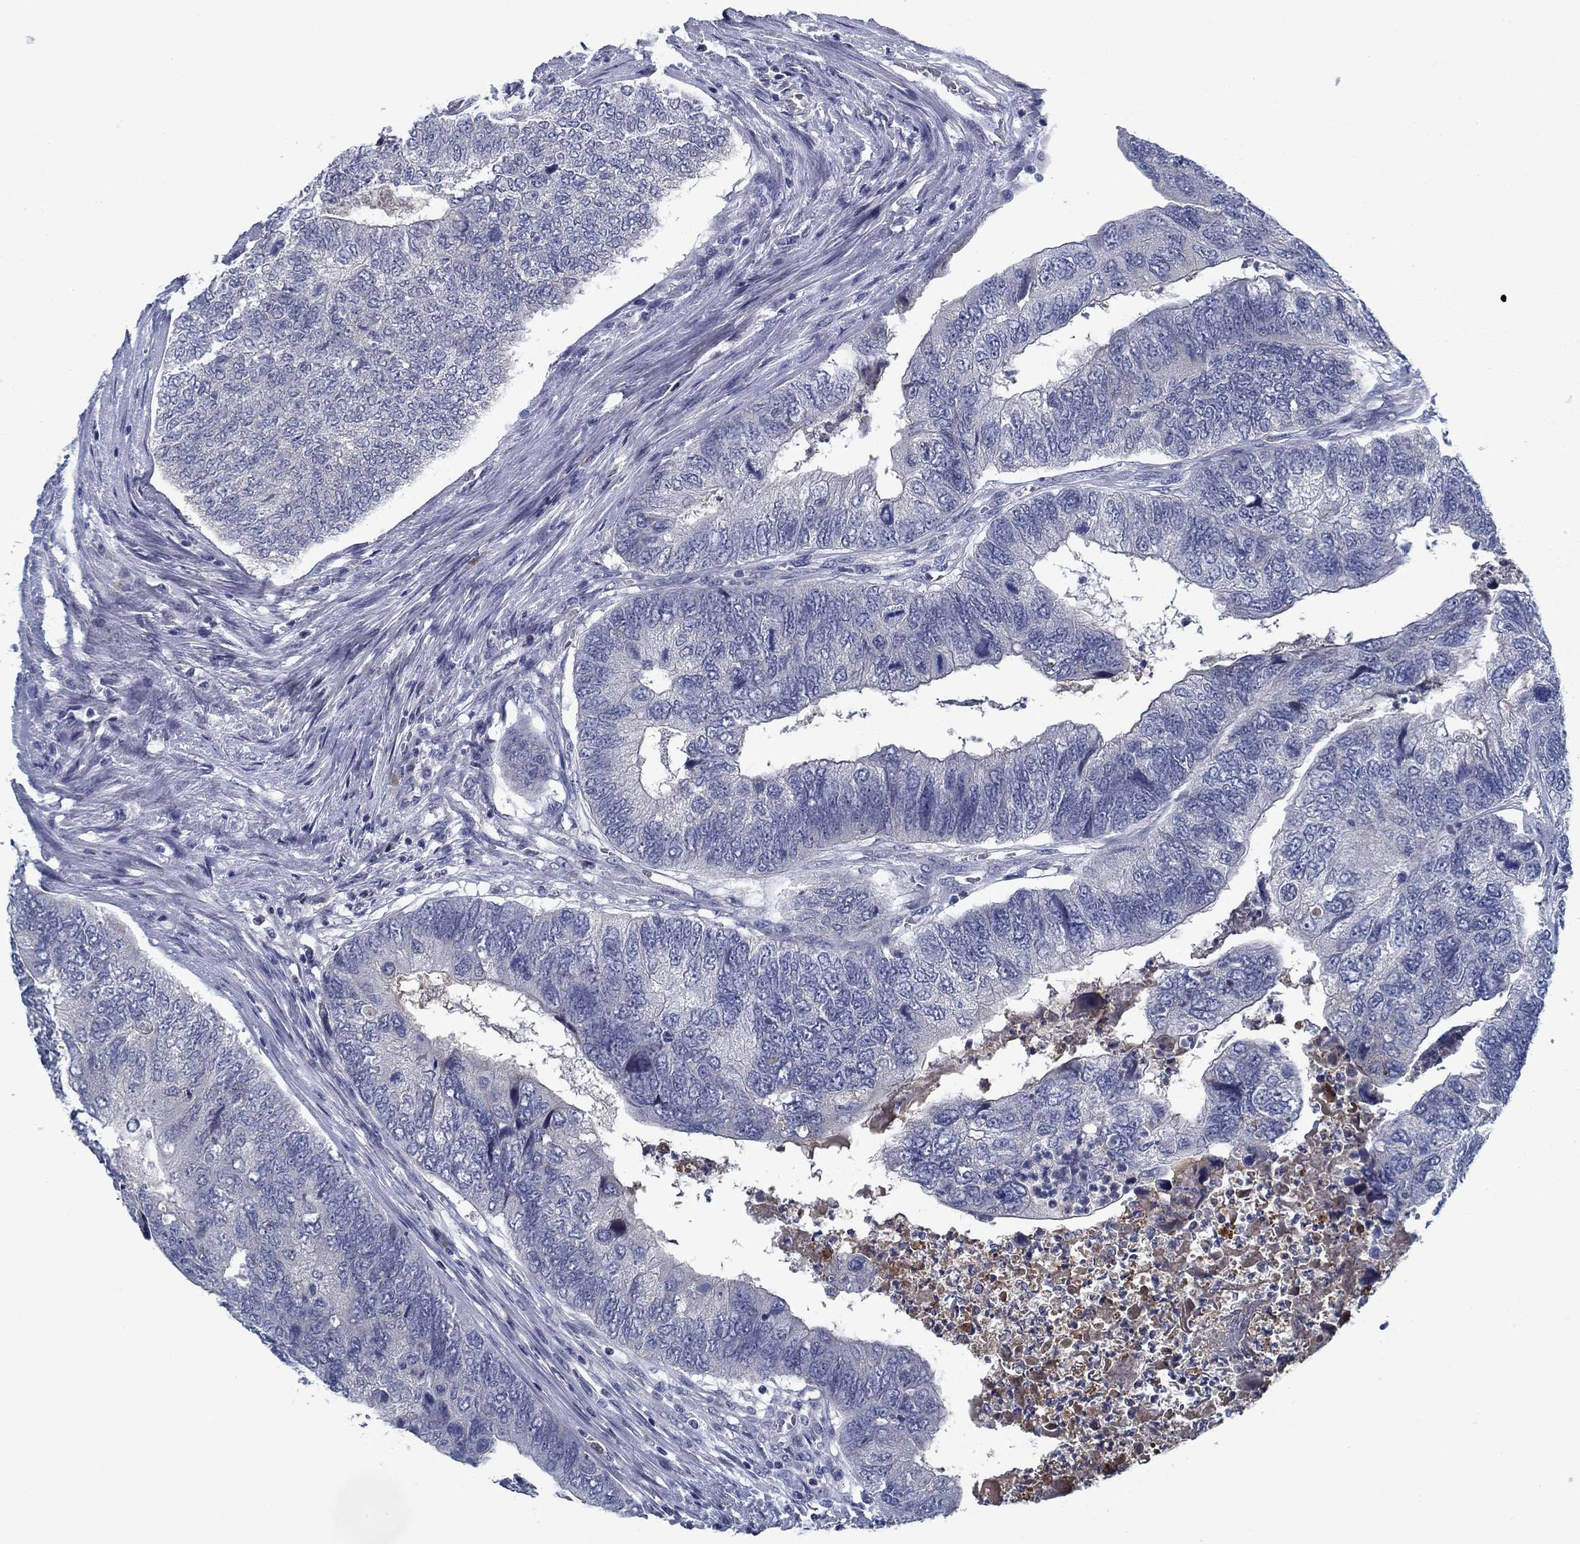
{"staining": {"intensity": "negative", "quantity": "none", "location": "none"}, "tissue": "colorectal cancer", "cell_type": "Tumor cells", "image_type": "cancer", "snomed": [{"axis": "morphology", "description": "Adenocarcinoma, NOS"}, {"axis": "topography", "description": "Colon"}], "caption": "Image shows no protein staining in tumor cells of adenocarcinoma (colorectal) tissue.", "gene": "PNMA8A", "patient": {"sex": "female", "age": 67}}